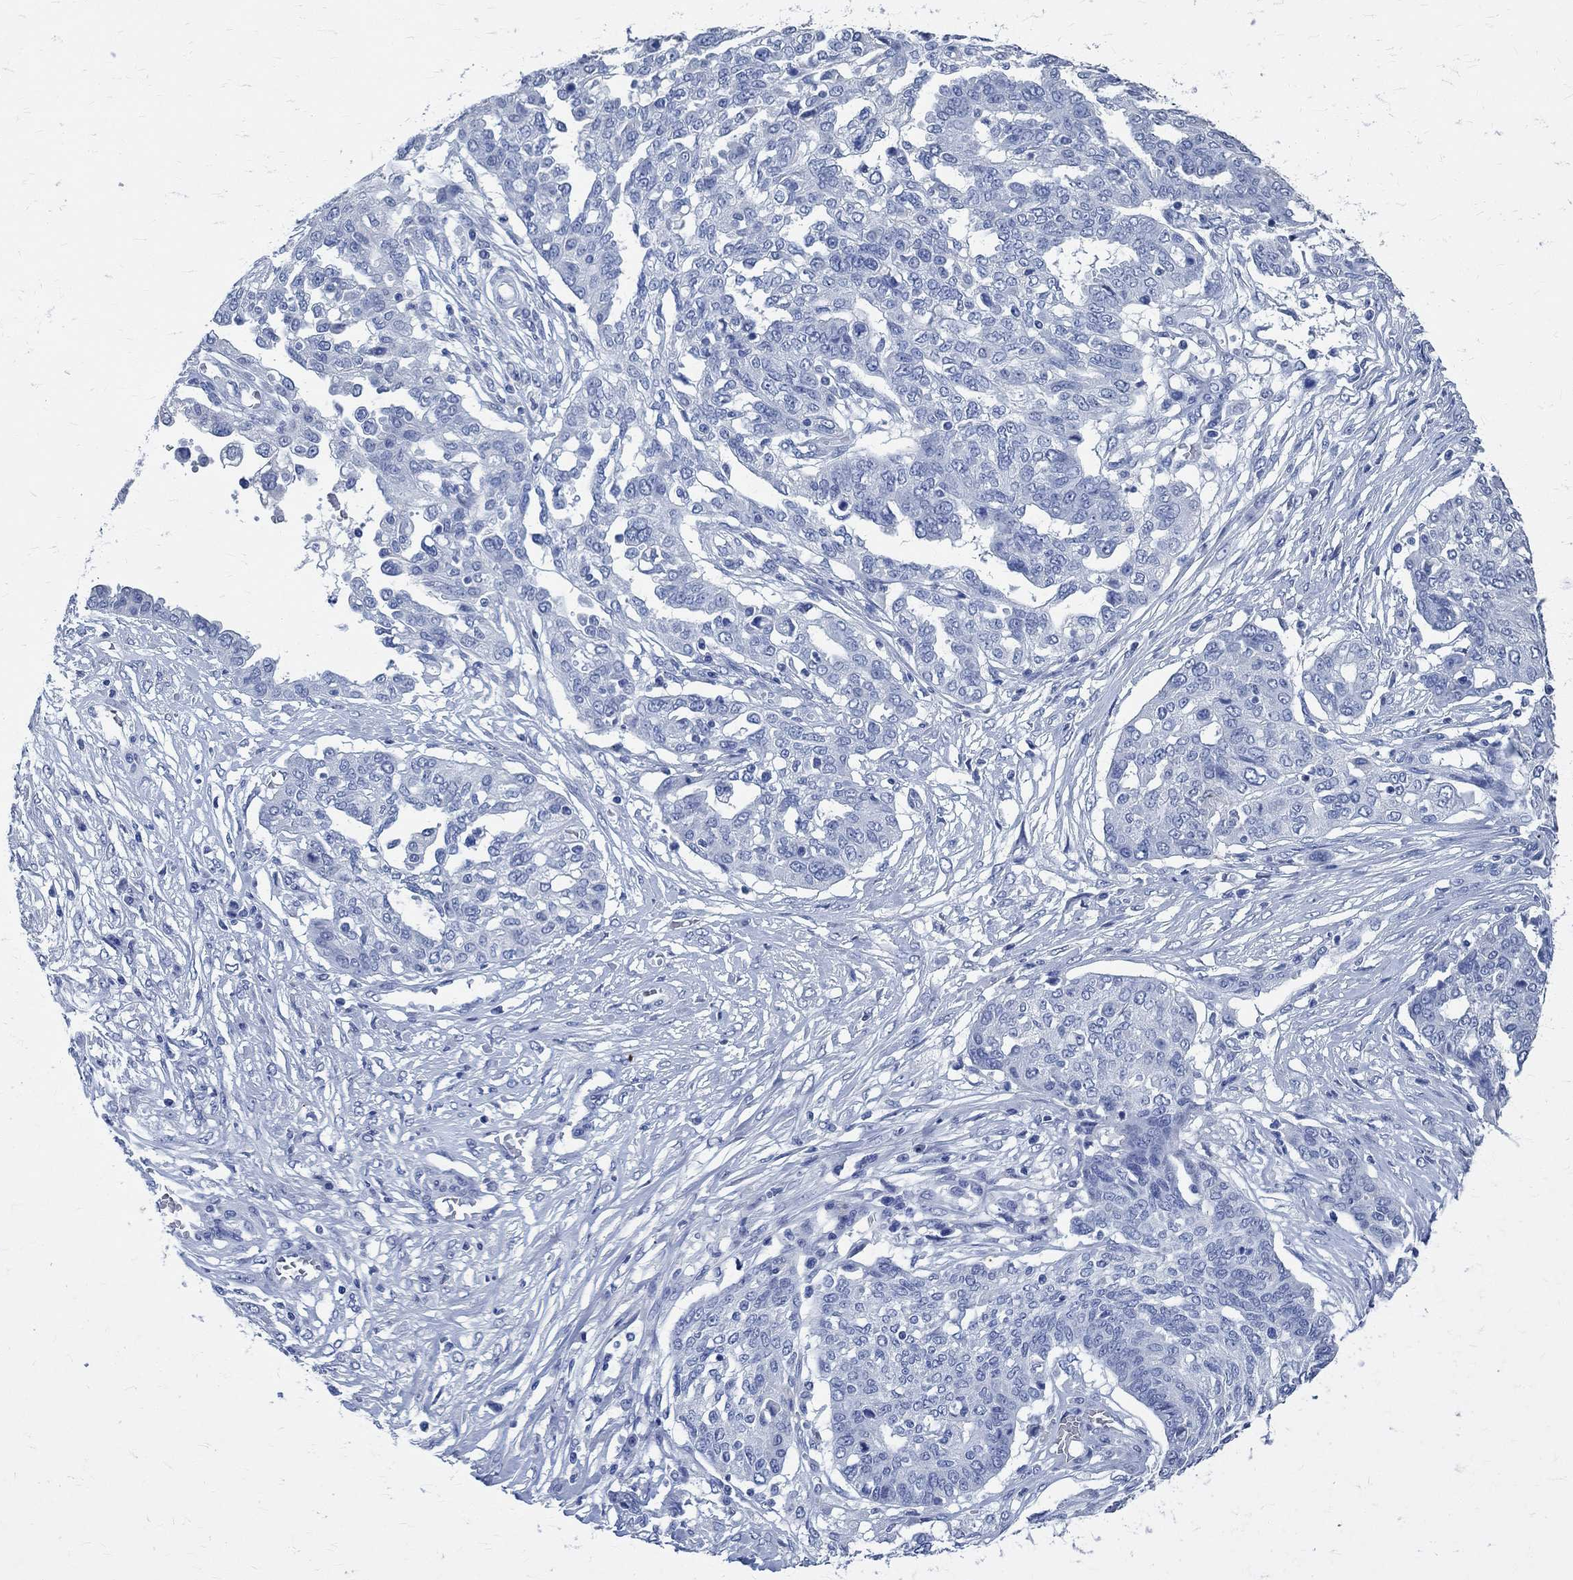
{"staining": {"intensity": "negative", "quantity": "none", "location": "none"}, "tissue": "ovarian cancer", "cell_type": "Tumor cells", "image_type": "cancer", "snomed": [{"axis": "morphology", "description": "Cystadenocarcinoma, serous, NOS"}, {"axis": "topography", "description": "Ovary"}], "caption": "A photomicrograph of serous cystadenocarcinoma (ovarian) stained for a protein exhibits no brown staining in tumor cells.", "gene": "TMEM221", "patient": {"sex": "female", "age": 67}}